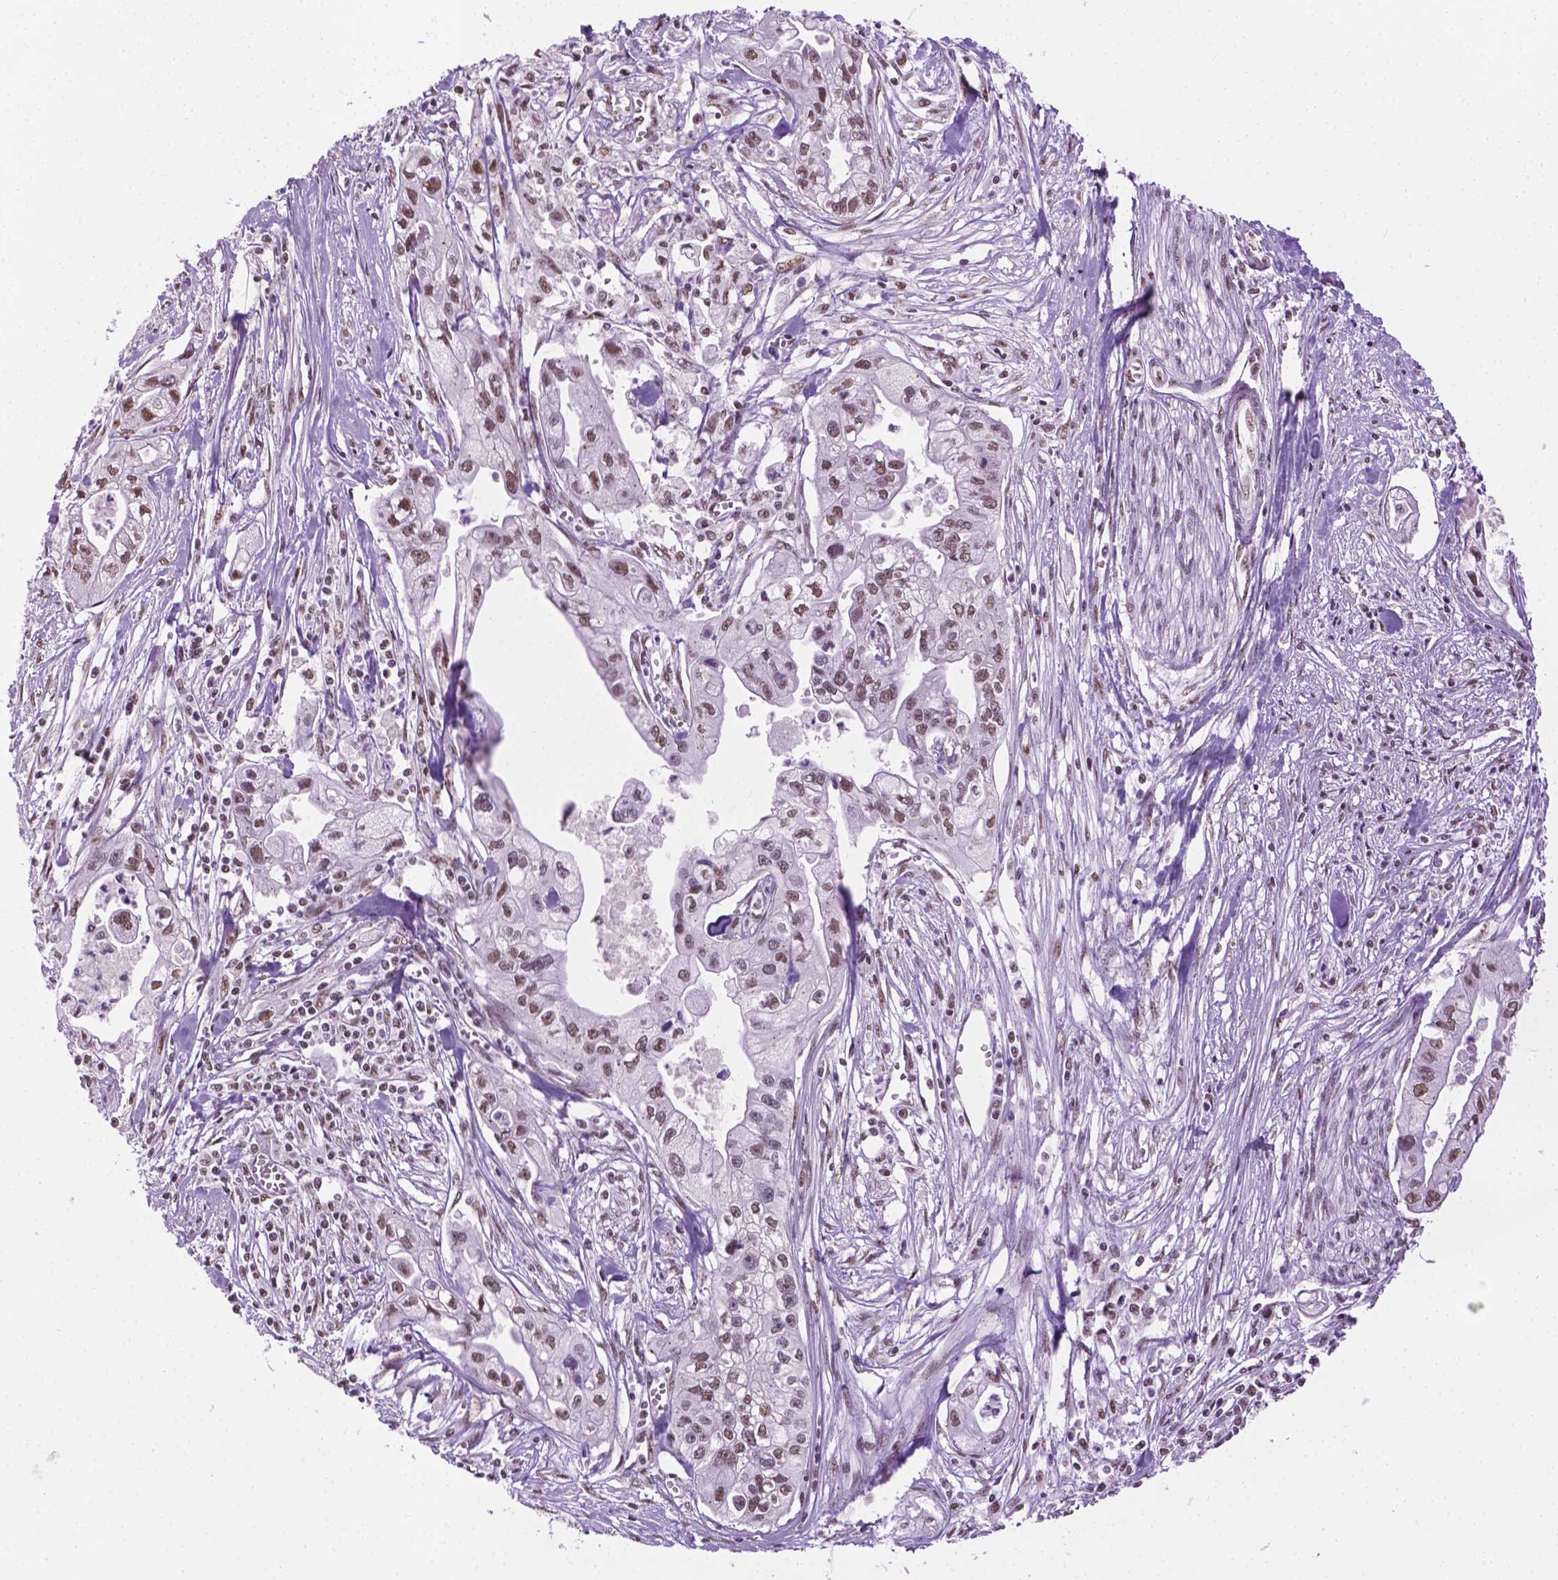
{"staining": {"intensity": "moderate", "quantity": "25%-75%", "location": "nuclear"}, "tissue": "pancreatic cancer", "cell_type": "Tumor cells", "image_type": "cancer", "snomed": [{"axis": "morphology", "description": "Adenocarcinoma, NOS"}, {"axis": "topography", "description": "Pancreas"}], "caption": "Immunohistochemical staining of human pancreatic cancer (adenocarcinoma) demonstrates moderate nuclear protein positivity in about 25%-75% of tumor cells. The staining was performed using DAB (3,3'-diaminobenzidine), with brown indicating positive protein expression. Nuclei are stained blue with hematoxylin.", "gene": "ABI2", "patient": {"sex": "male", "age": 70}}